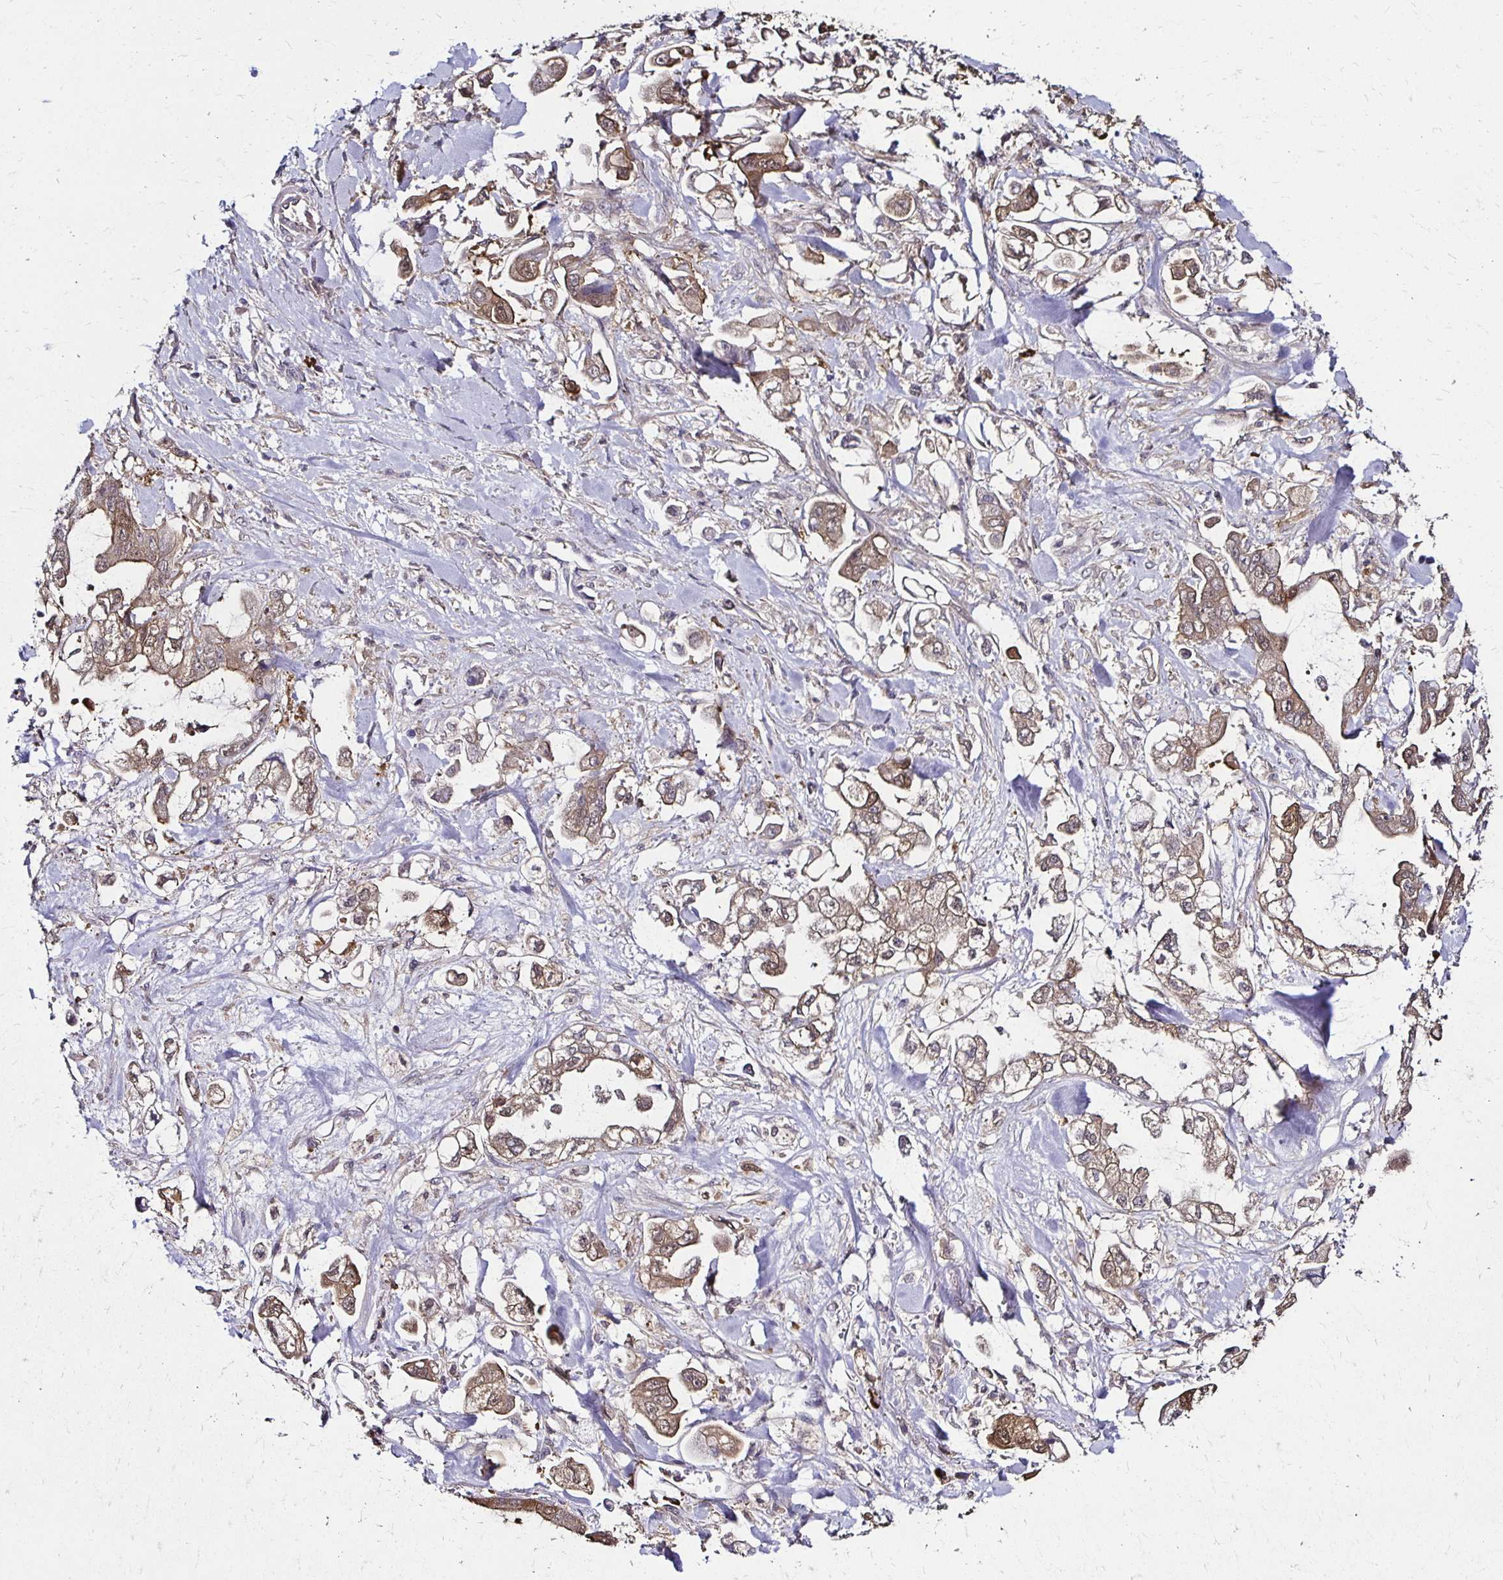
{"staining": {"intensity": "weak", "quantity": ">75%", "location": "cytoplasmic/membranous"}, "tissue": "stomach cancer", "cell_type": "Tumor cells", "image_type": "cancer", "snomed": [{"axis": "morphology", "description": "Adenocarcinoma, NOS"}, {"axis": "topography", "description": "Stomach"}], "caption": "This histopathology image reveals stomach cancer stained with immunohistochemistry (IHC) to label a protein in brown. The cytoplasmic/membranous of tumor cells show weak positivity for the protein. Nuclei are counter-stained blue.", "gene": "TXN", "patient": {"sex": "male", "age": 62}}